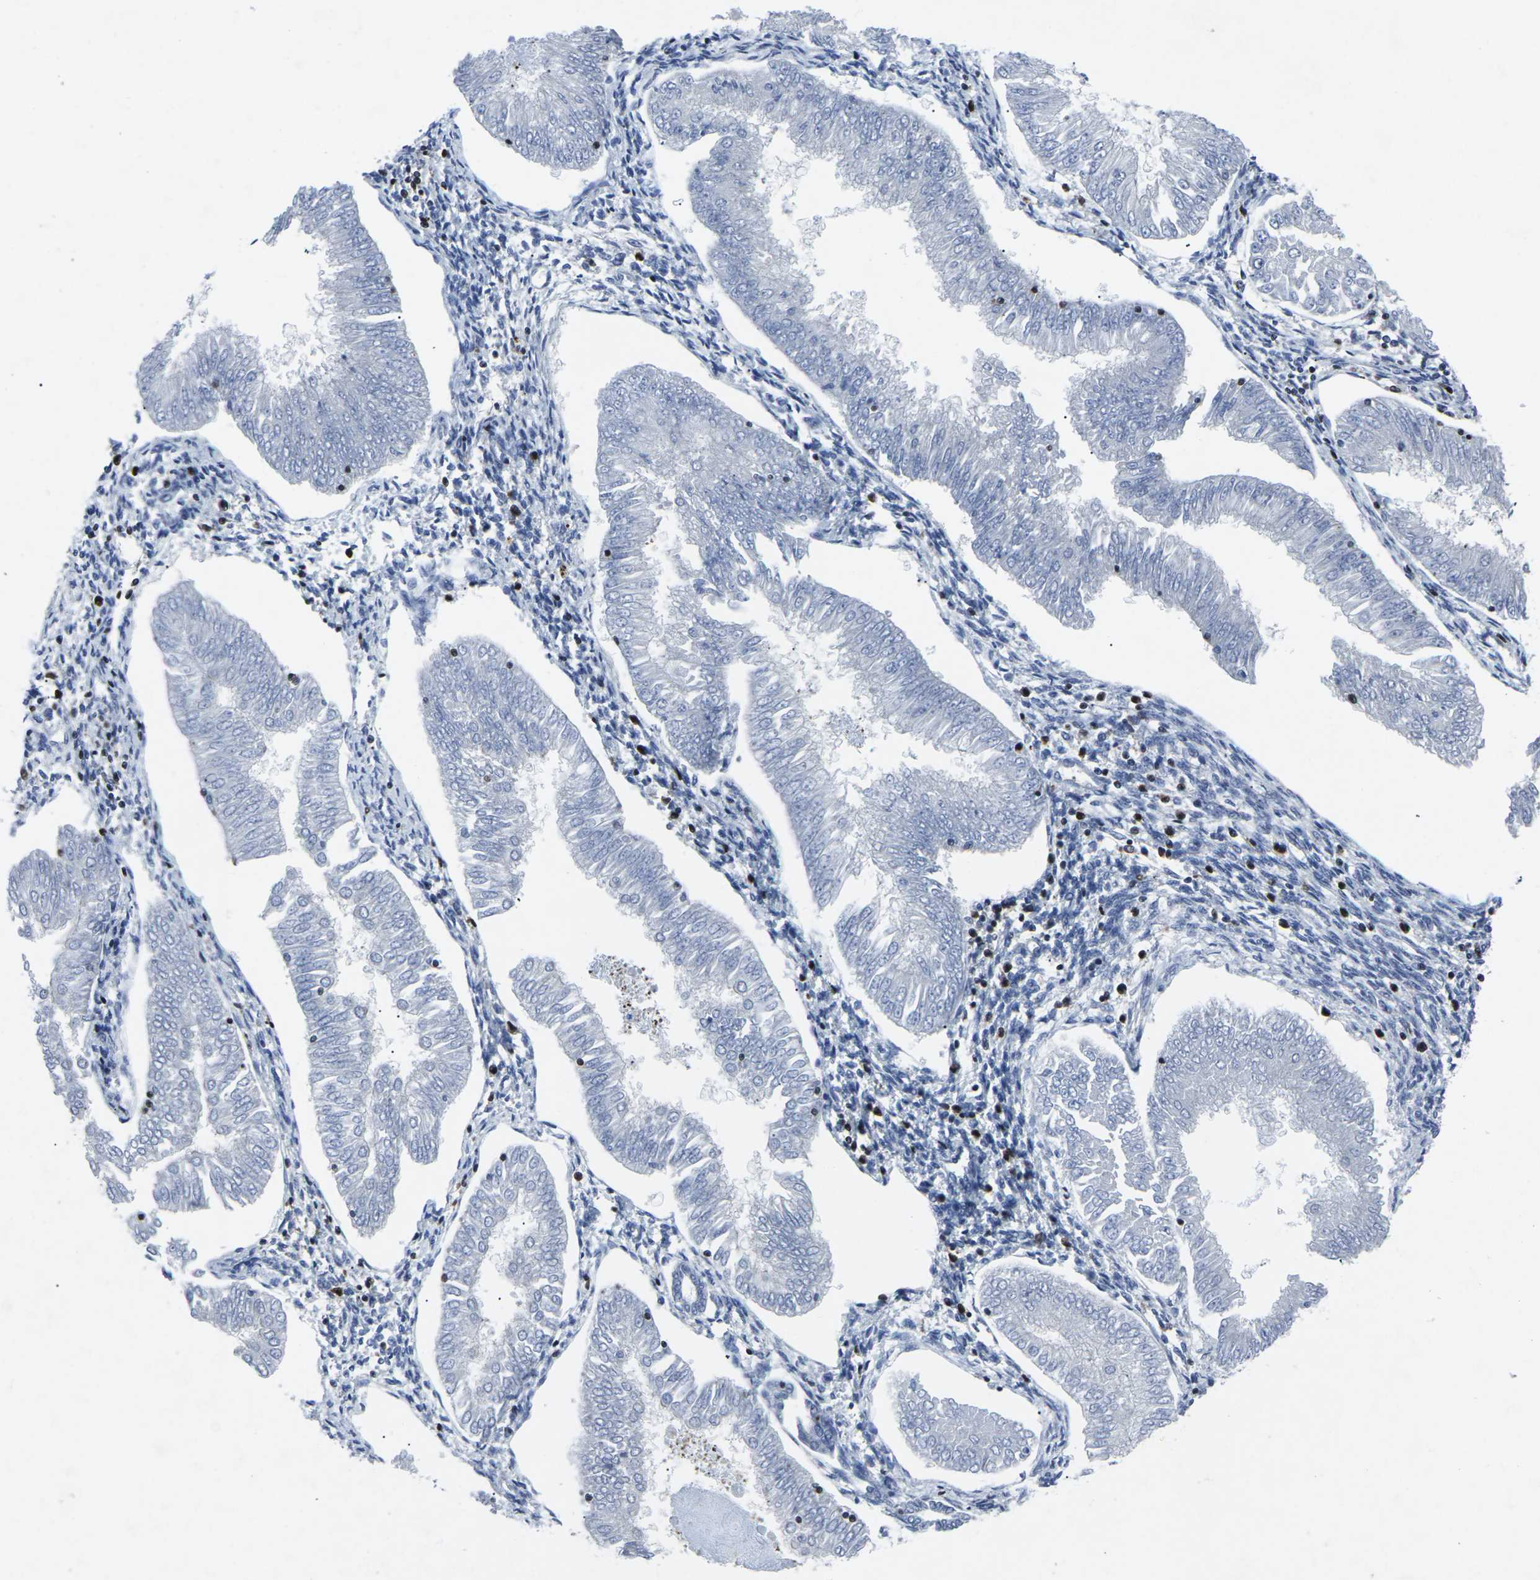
{"staining": {"intensity": "negative", "quantity": "none", "location": "none"}, "tissue": "endometrial cancer", "cell_type": "Tumor cells", "image_type": "cancer", "snomed": [{"axis": "morphology", "description": "Adenocarcinoma, NOS"}, {"axis": "topography", "description": "Endometrium"}], "caption": "Tumor cells show no significant staining in endometrial cancer. The staining is performed using DAB (3,3'-diaminobenzidine) brown chromogen with nuclei counter-stained in using hematoxylin.", "gene": "STAT4", "patient": {"sex": "female", "age": 53}}